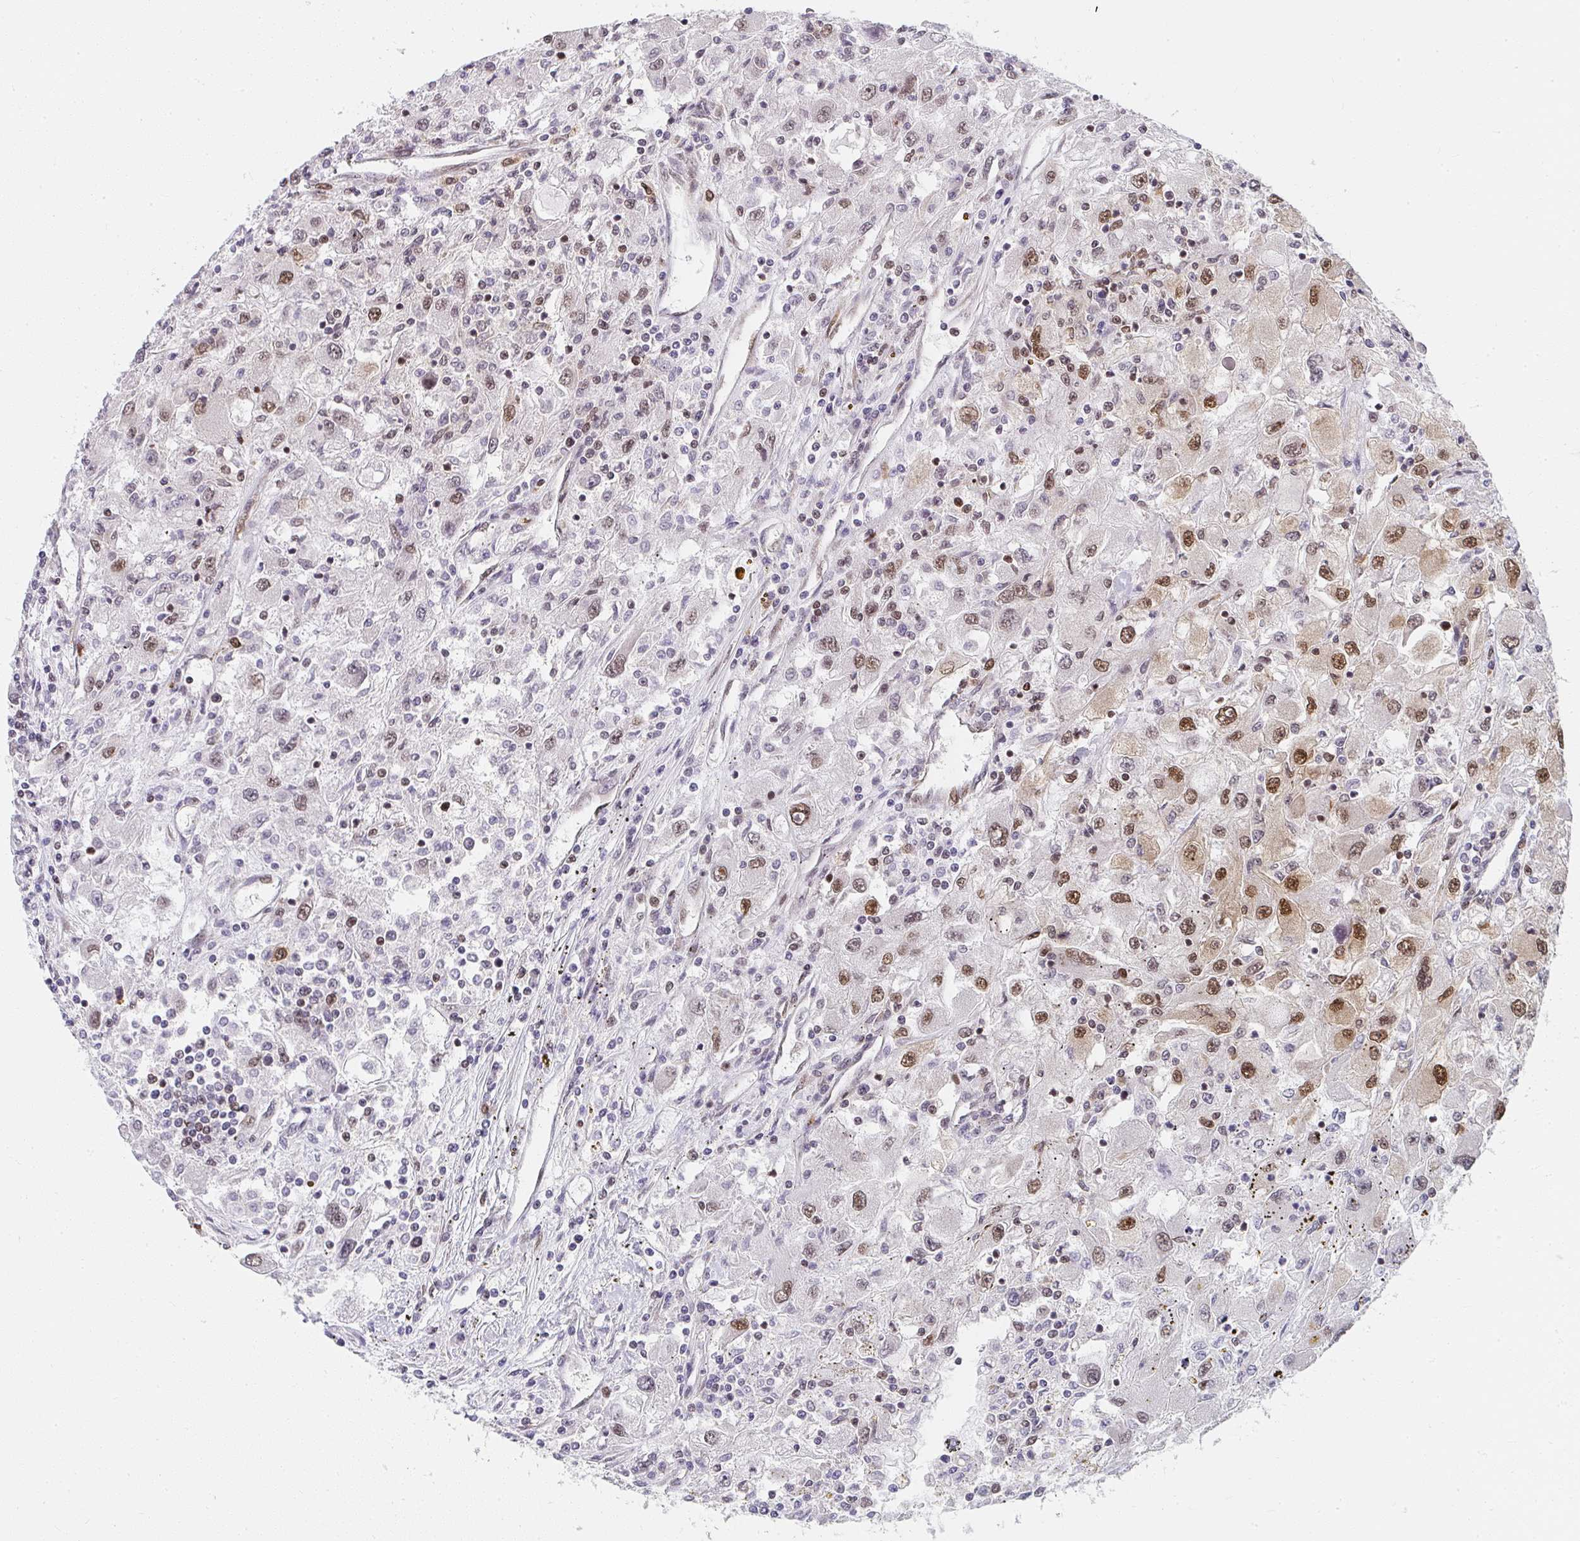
{"staining": {"intensity": "moderate", "quantity": ">75%", "location": "nuclear"}, "tissue": "renal cancer", "cell_type": "Tumor cells", "image_type": "cancer", "snomed": [{"axis": "morphology", "description": "Adenocarcinoma, NOS"}, {"axis": "topography", "description": "Kidney"}], "caption": "Brown immunohistochemical staining in renal cancer reveals moderate nuclear staining in approximately >75% of tumor cells.", "gene": "SYNCRIP", "patient": {"sex": "female", "age": 67}}